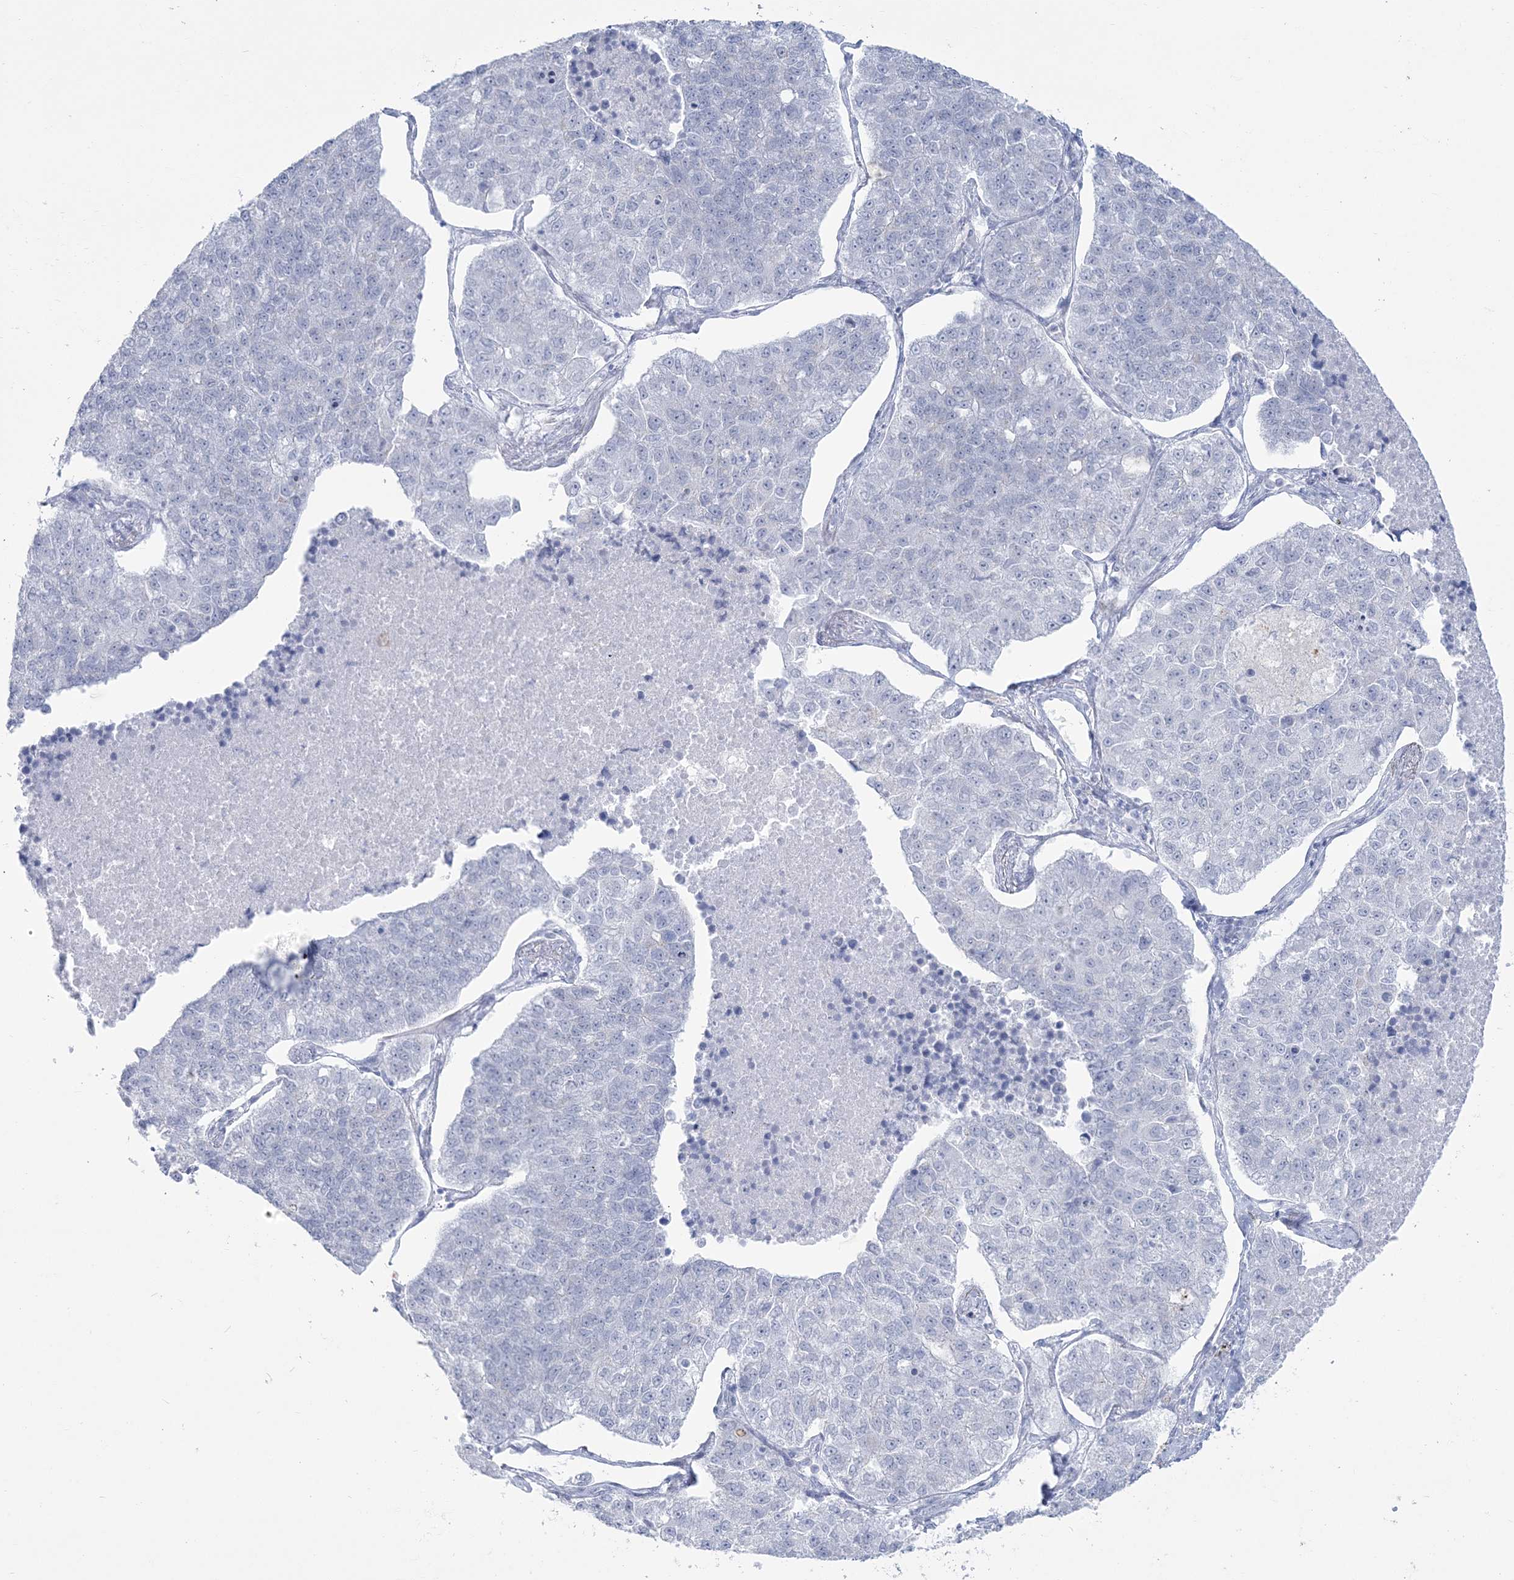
{"staining": {"intensity": "negative", "quantity": "none", "location": "none"}, "tissue": "lung cancer", "cell_type": "Tumor cells", "image_type": "cancer", "snomed": [{"axis": "morphology", "description": "Adenocarcinoma, NOS"}, {"axis": "topography", "description": "Lung"}], "caption": "Lung cancer was stained to show a protein in brown. There is no significant positivity in tumor cells. (DAB immunohistochemistry visualized using brightfield microscopy, high magnification).", "gene": "ZNF843", "patient": {"sex": "male", "age": 49}}